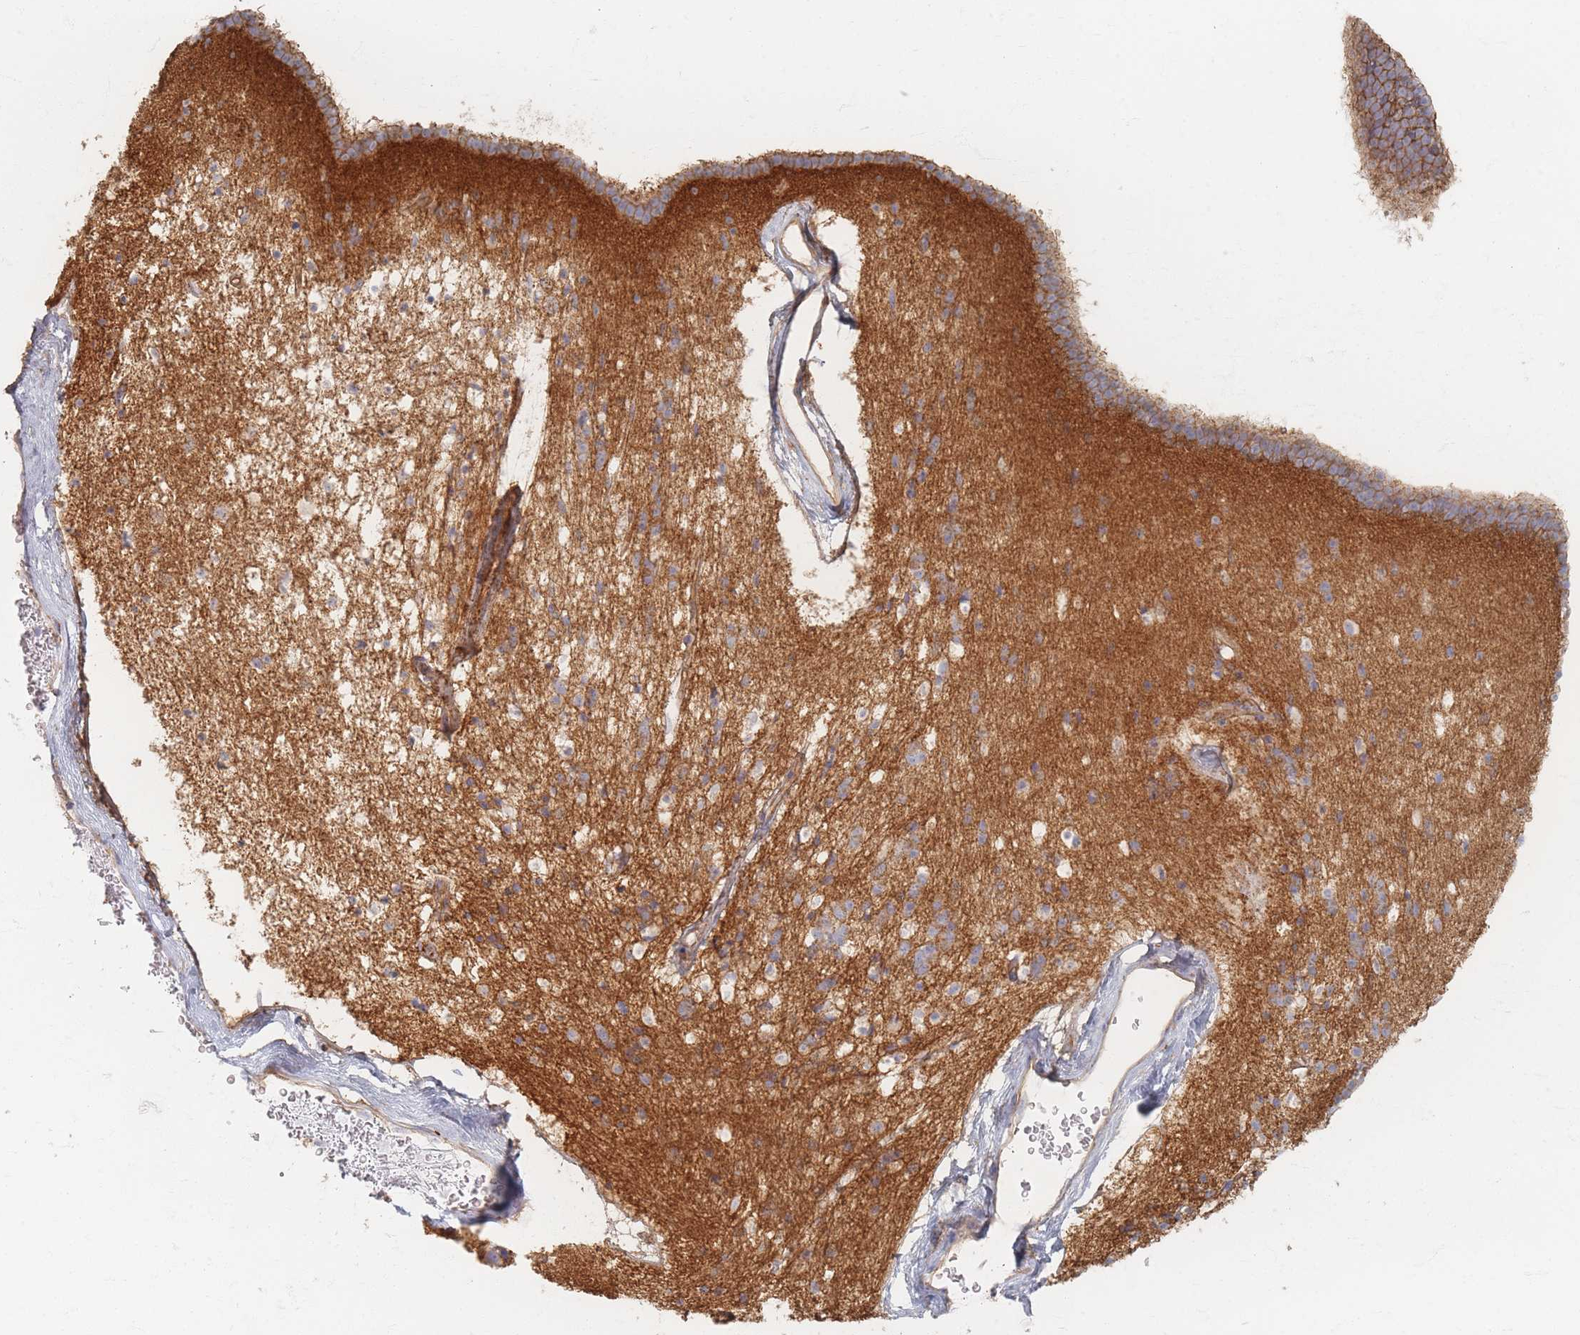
{"staining": {"intensity": "negative", "quantity": "none", "location": "none"}, "tissue": "caudate", "cell_type": "Glial cells", "image_type": "normal", "snomed": [{"axis": "morphology", "description": "Normal tissue, NOS"}, {"axis": "topography", "description": "Lateral ventricle wall"}], "caption": "Immunohistochemistry (IHC) histopathology image of normal caudate: caudate stained with DAB demonstrates no significant protein expression in glial cells. Brightfield microscopy of IHC stained with DAB (brown) and hematoxylin (blue), captured at high magnification.", "gene": "GNB1", "patient": {"sex": "male", "age": 58}}